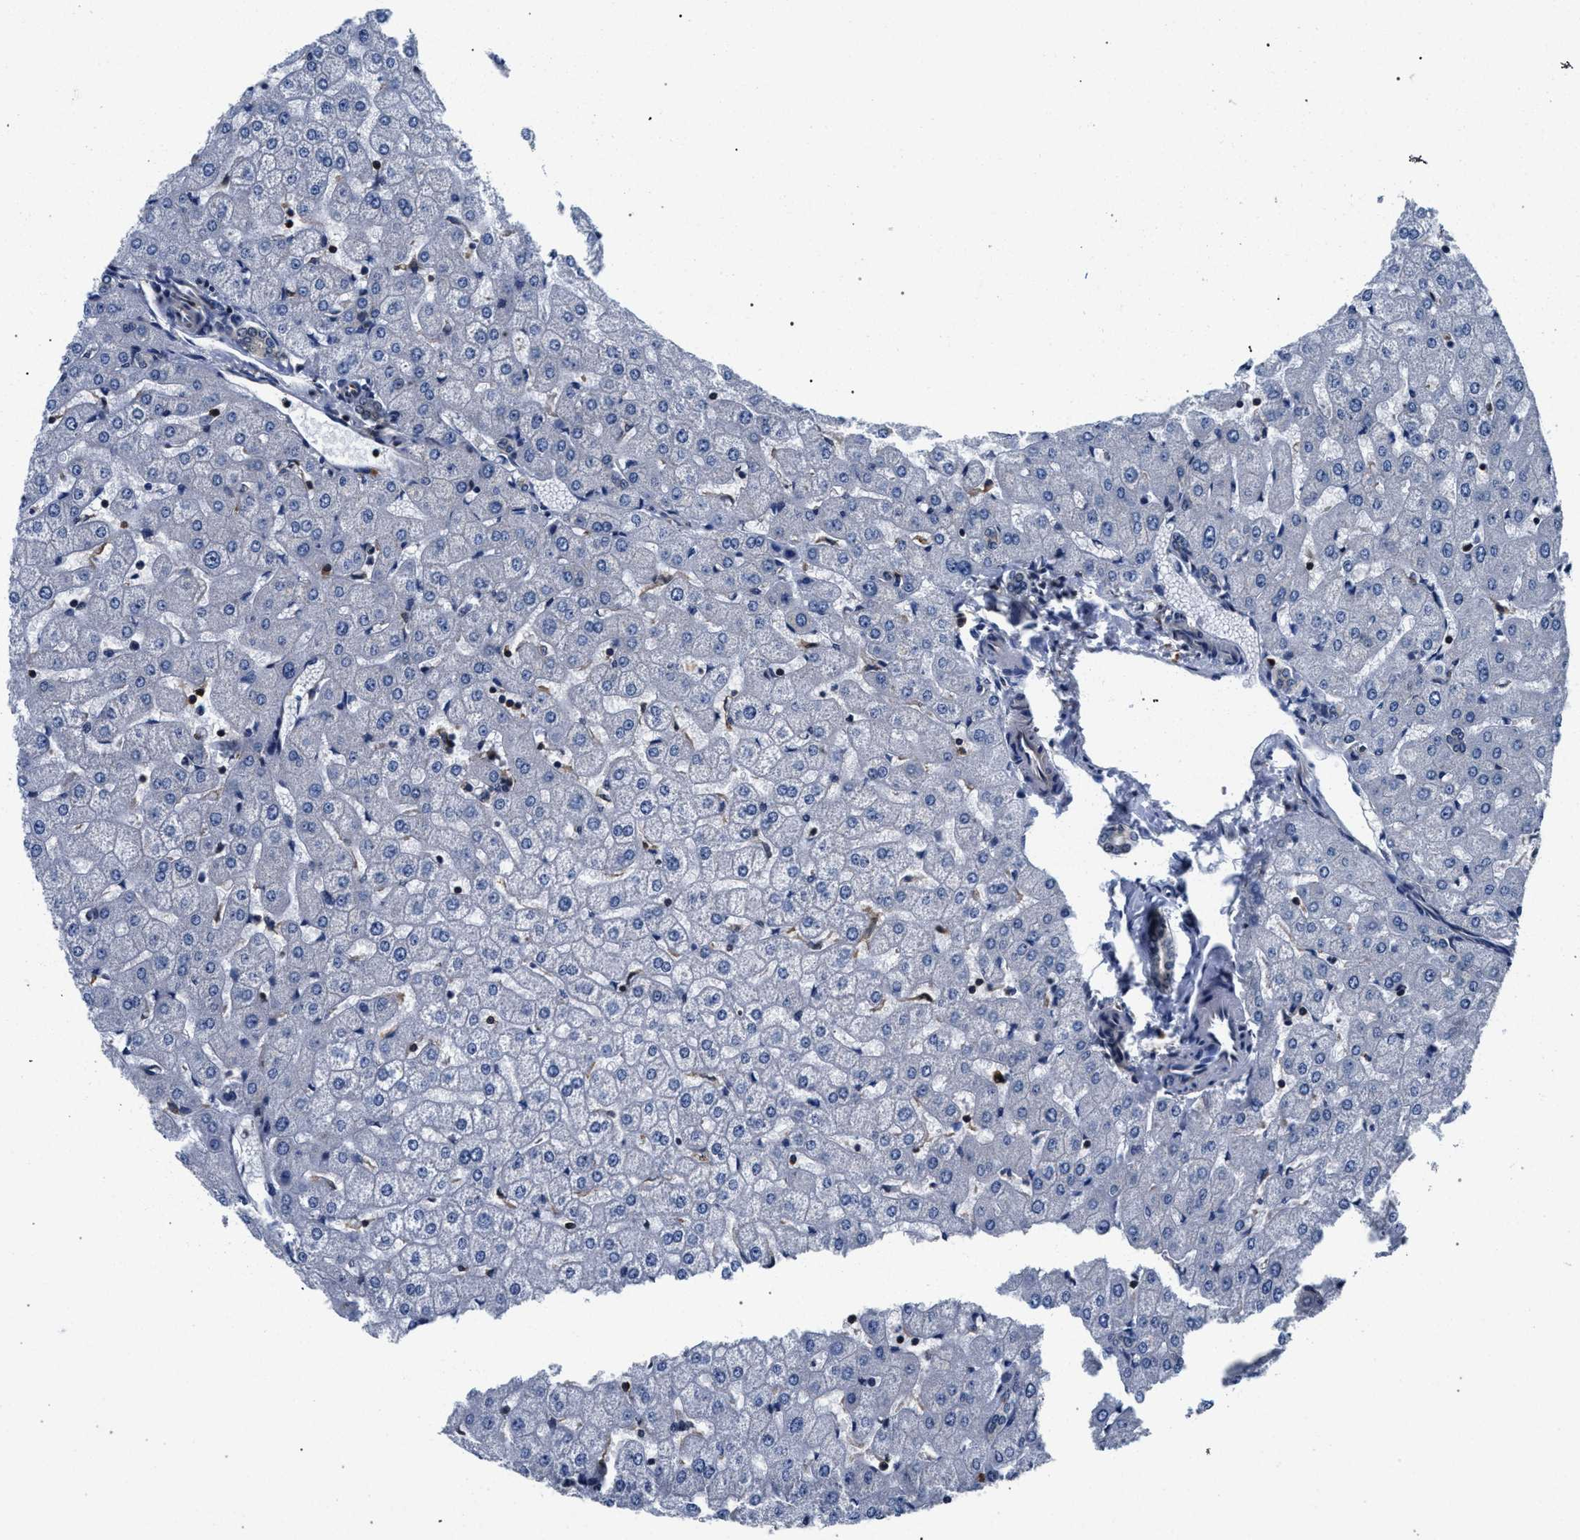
{"staining": {"intensity": "weak", "quantity": "<25%", "location": "cytoplasmic/membranous"}, "tissue": "liver", "cell_type": "Cholangiocytes", "image_type": "normal", "snomed": [{"axis": "morphology", "description": "Normal tissue, NOS"}, {"axis": "morphology", "description": "Fibrosis, NOS"}, {"axis": "topography", "description": "Liver"}], "caption": "IHC image of normal human liver stained for a protein (brown), which demonstrates no positivity in cholangiocytes.", "gene": "LASP1", "patient": {"sex": "female", "age": 29}}